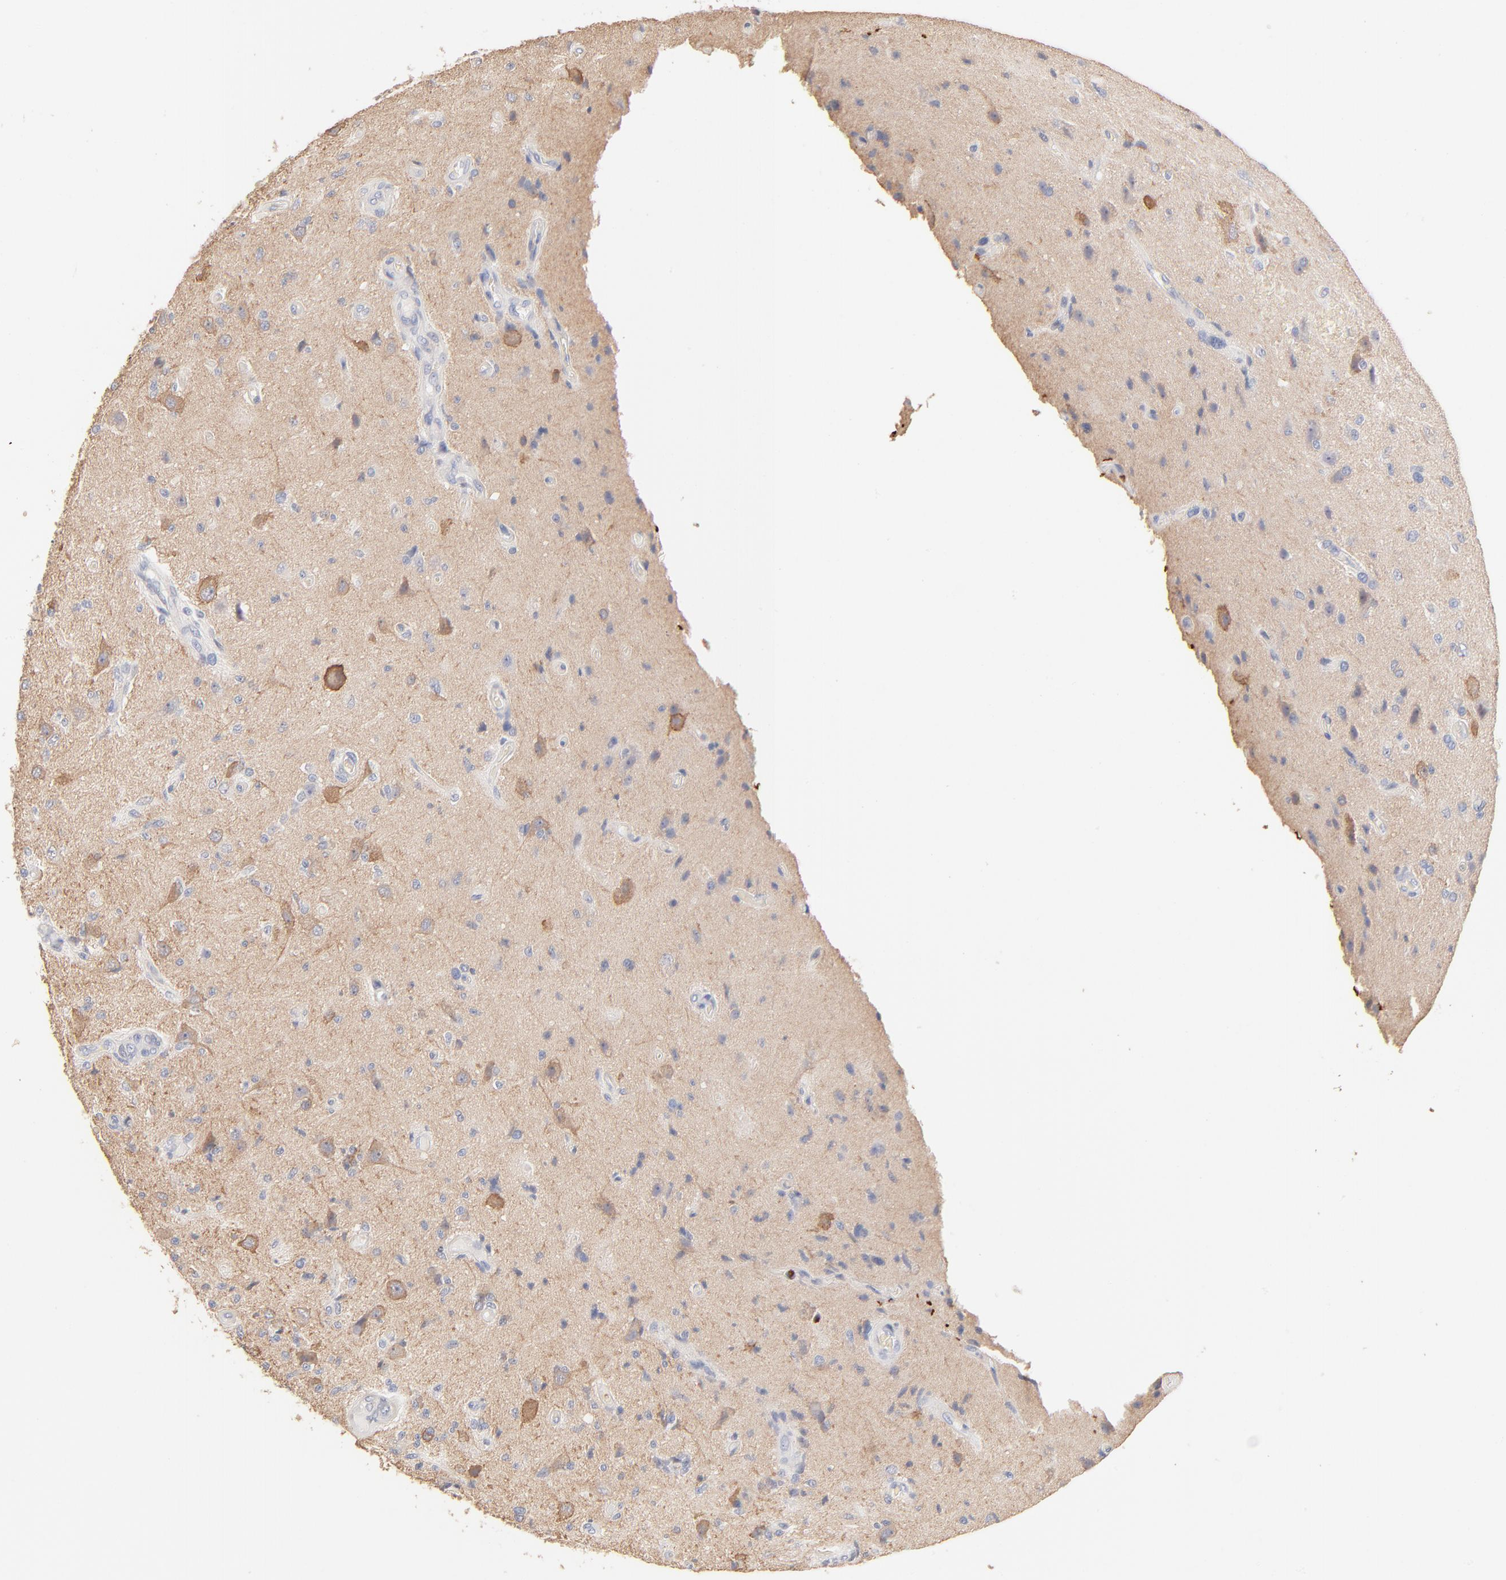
{"staining": {"intensity": "negative", "quantity": "none", "location": "none"}, "tissue": "glioma", "cell_type": "Tumor cells", "image_type": "cancer", "snomed": [{"axis": "morphology", "description": "Normal tissue, NOS"}, {"axis": "morphology", "description": "Glioma, malignant, High grade"}, {"axis": "topography", "description": "Cerebral cortex"}], "caption": "IHC histopathology image of glioma stained for a protein (brown), which shows no positivity in tumor cells.", "gene": "SPTB", "patient": {"sex": "male", "age": 77}}